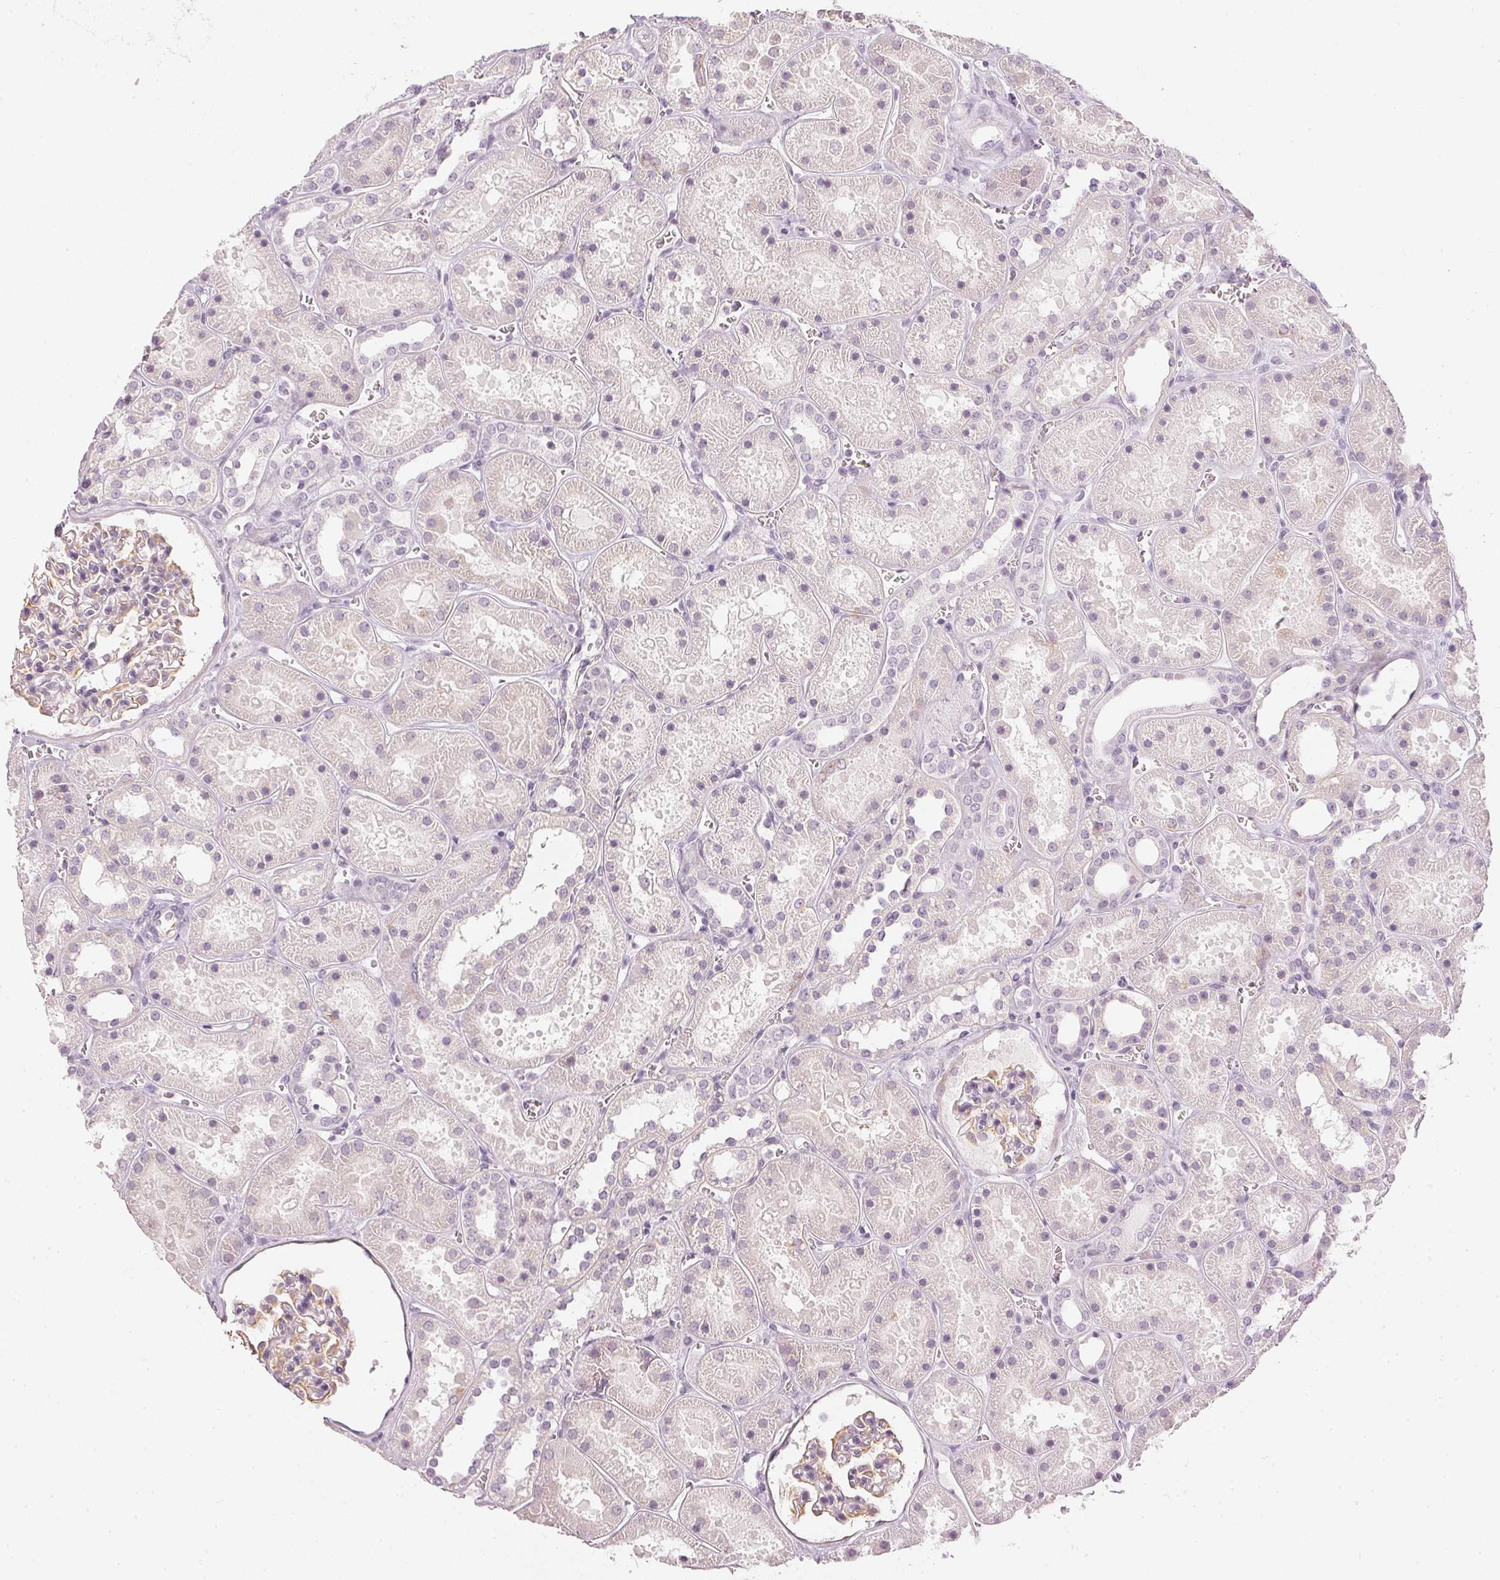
{"staining": {"intensity": "weak", "quantity": "<25%", "location": "cytoplasmic/membranous"}, "tissue": "kidney", "cell_type": "Cells in glomeruli", "image_type": "normal", "snomed": [{"axis": "morphology", "description": "Normal tissue, NOS"}, {"axis": "topography", "description": "Kidney"}], "caption": "Immunohistochemistry histopathology image of benign kidney: kidney stained with DAB displays no significant protein positivity in cells in glomeruli.", "gene": "APLP1", "patient": {"sex": "female", "age": 41}}